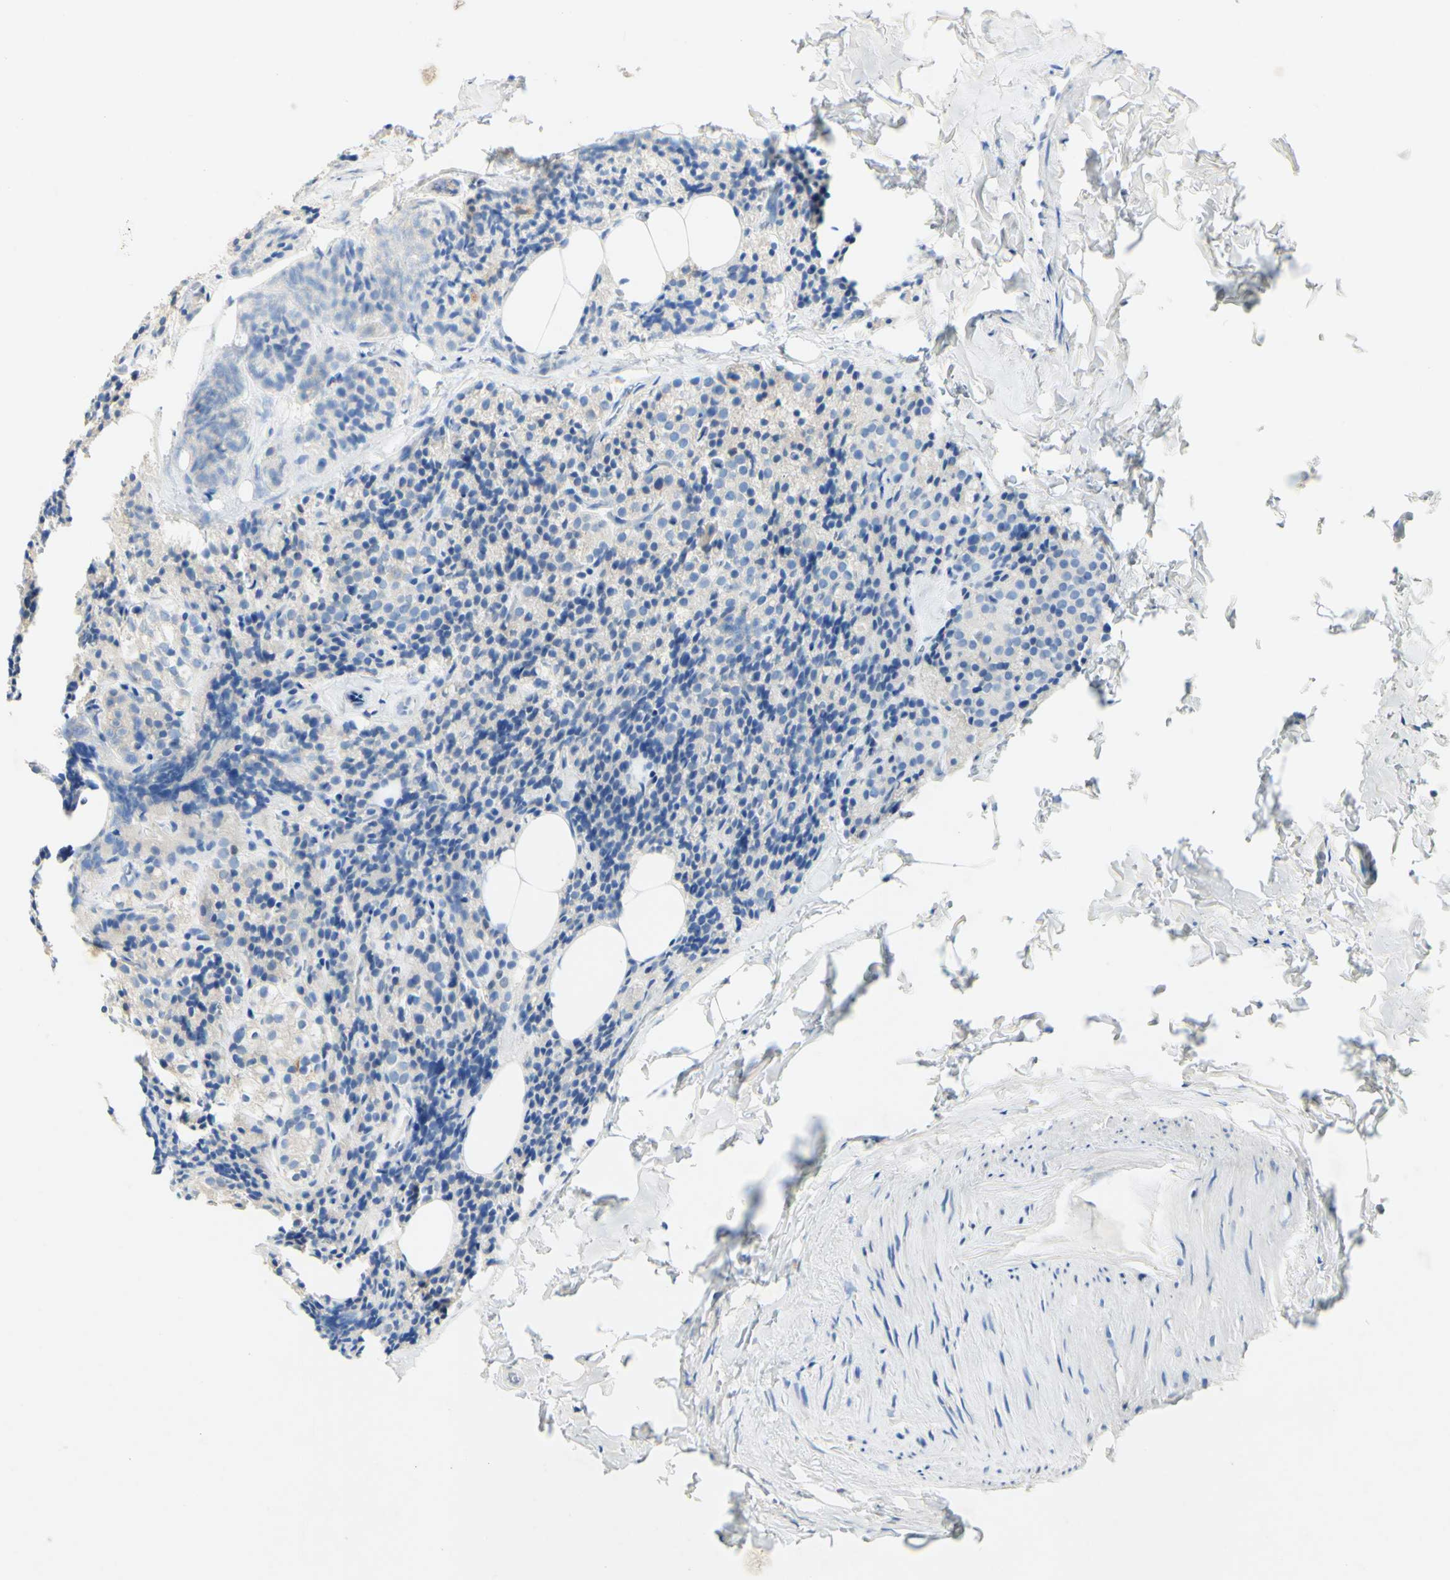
{"staining": {"intensity": "negative", "quantity": "none", "location": "none"}, "tissue": "parathyroid gland", "cell_type": "Glandular cells", "image_type": "normal", "snomed": [{"axis": "morphology", "description": "Normal tissue, NOS"}, {"axis": "morphology", "description": "Atrophy, NOS"}, {"axis": "topography", "description": "Parathyroid gland"}], "caption": "Immunohistochemistry (IHC) image of benign parathyroid gland: parathyroid gland stained with DAB reveals no significant protein positivity in glandular cells.", "gene": "FGF4", "patient": {"sex": "female", "age": 54}}